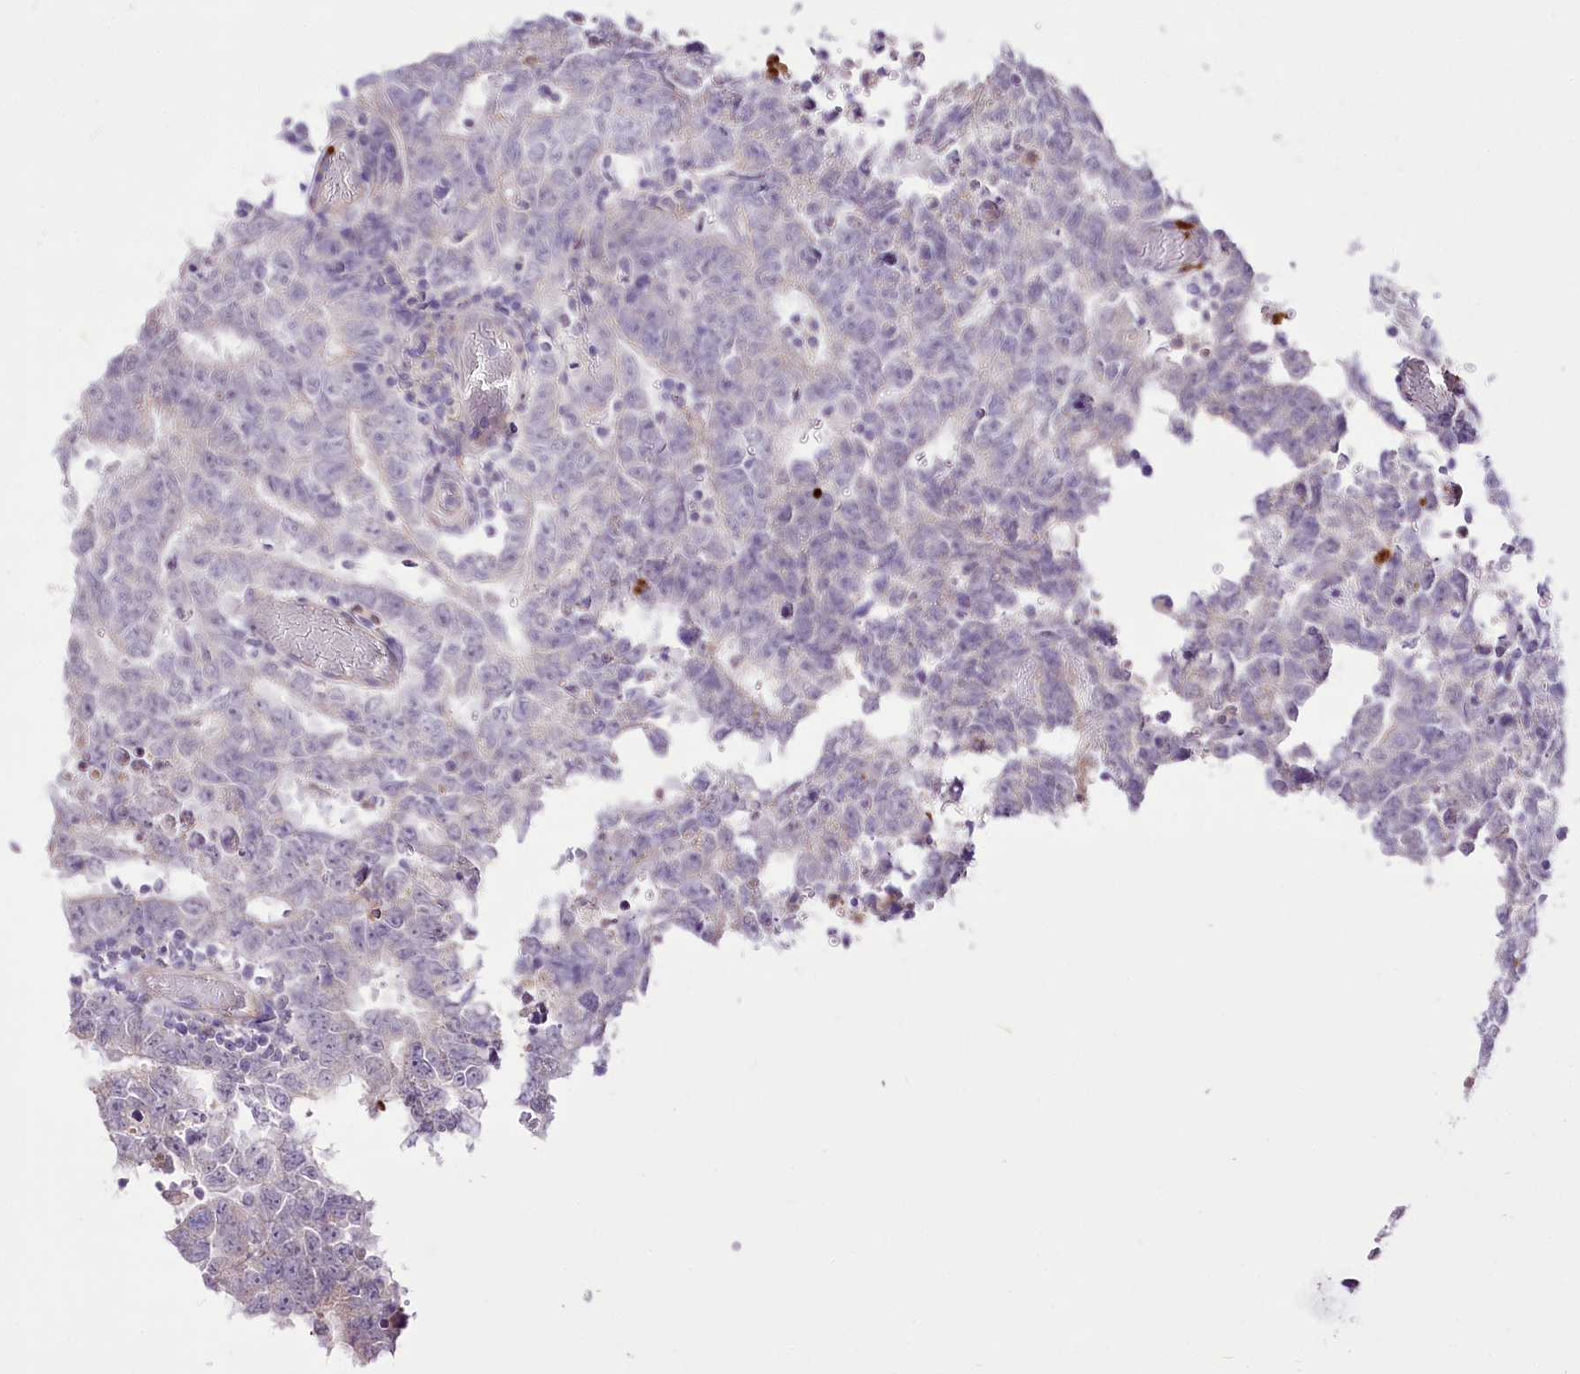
{"staining": {"intensity": "negative", "quantity": "none", "location": "none"}, "tissue": "testis cancer", "cell_type": "Tumor cells", "image_type": "cancer", "snomed": [{"axis": "morphology", "description": "Carcinoma, Embryonal, NOS"}, {"axis": "topography", "description": "Testis"}], "caption": "This is a histopathology image of IHC staining of testis cancer (embryonal carcinoma), which shows no expression in tumor cells. Nuclei are stained in blue.", "gene": "DPYD", "patient": {"sex": "male", "age": 26}}